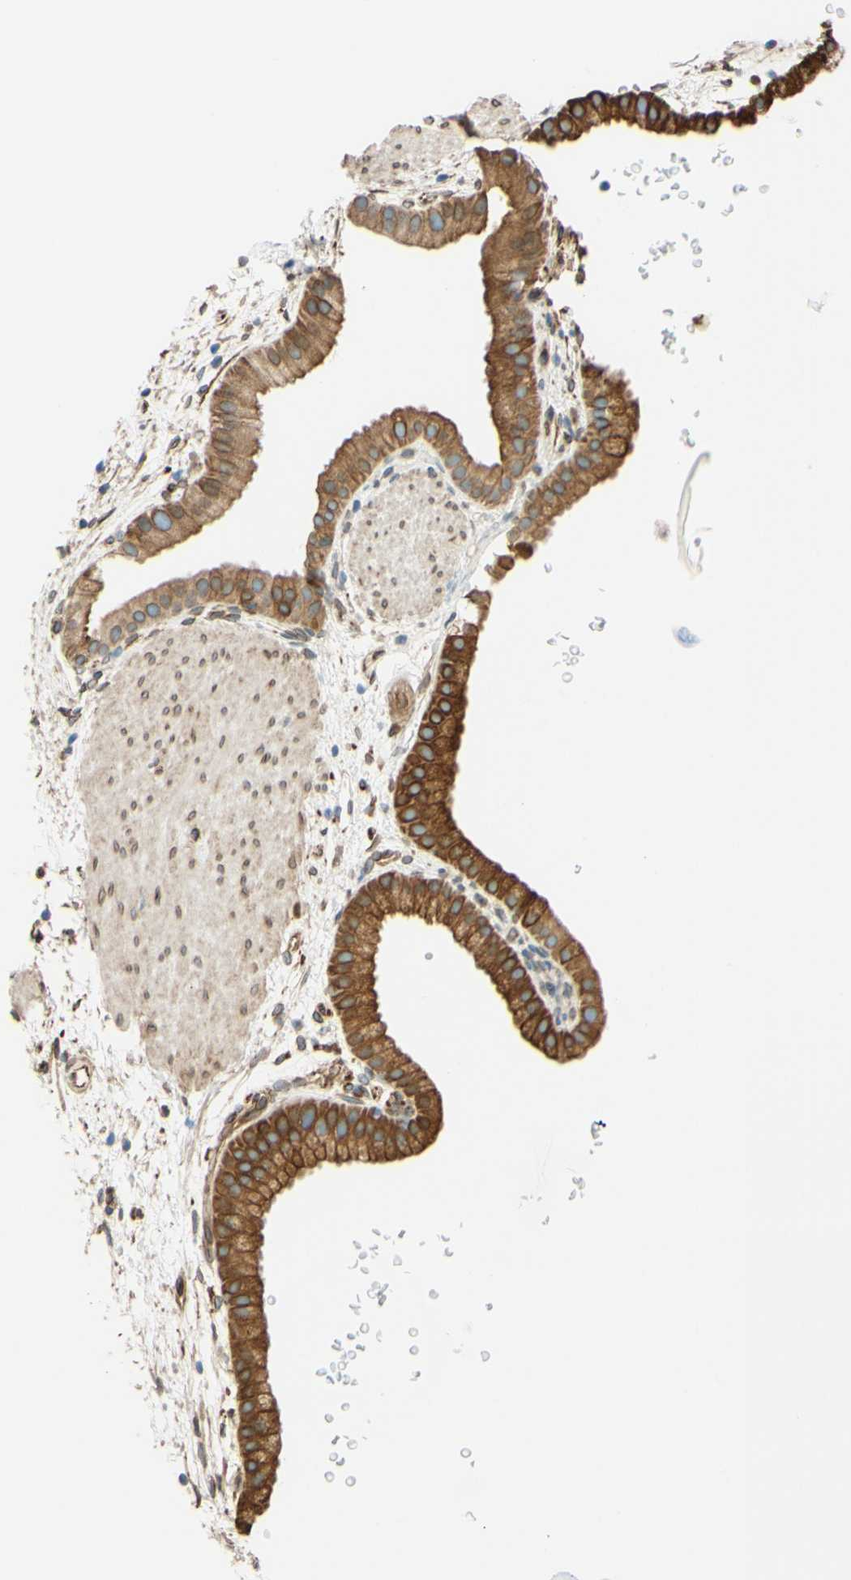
{"staining": {"intensity": "moderate", "quantity": ">75%", "location": "cytoplasmic/membranous,nuclear"}, "tissue": "gallbladder", "cell_type": "Glandular cells", "image_type": "normal", "snomed": [{"axis": "morphology", "description": "Normal tissue, NOS"}, {"axis": "topography", "description": "Gallbladder"}], "caption": "Immunohistochemical staining of normal human gallbladder displays moderate cytoplasmic/membranous,nuclear protein expression in approximately >75% of glandular cells. (Brightfield microscopy of DAB IHC at high magnification).", "gene": "ENDOD1", "patient": {"sex": "female", "age": 64}}